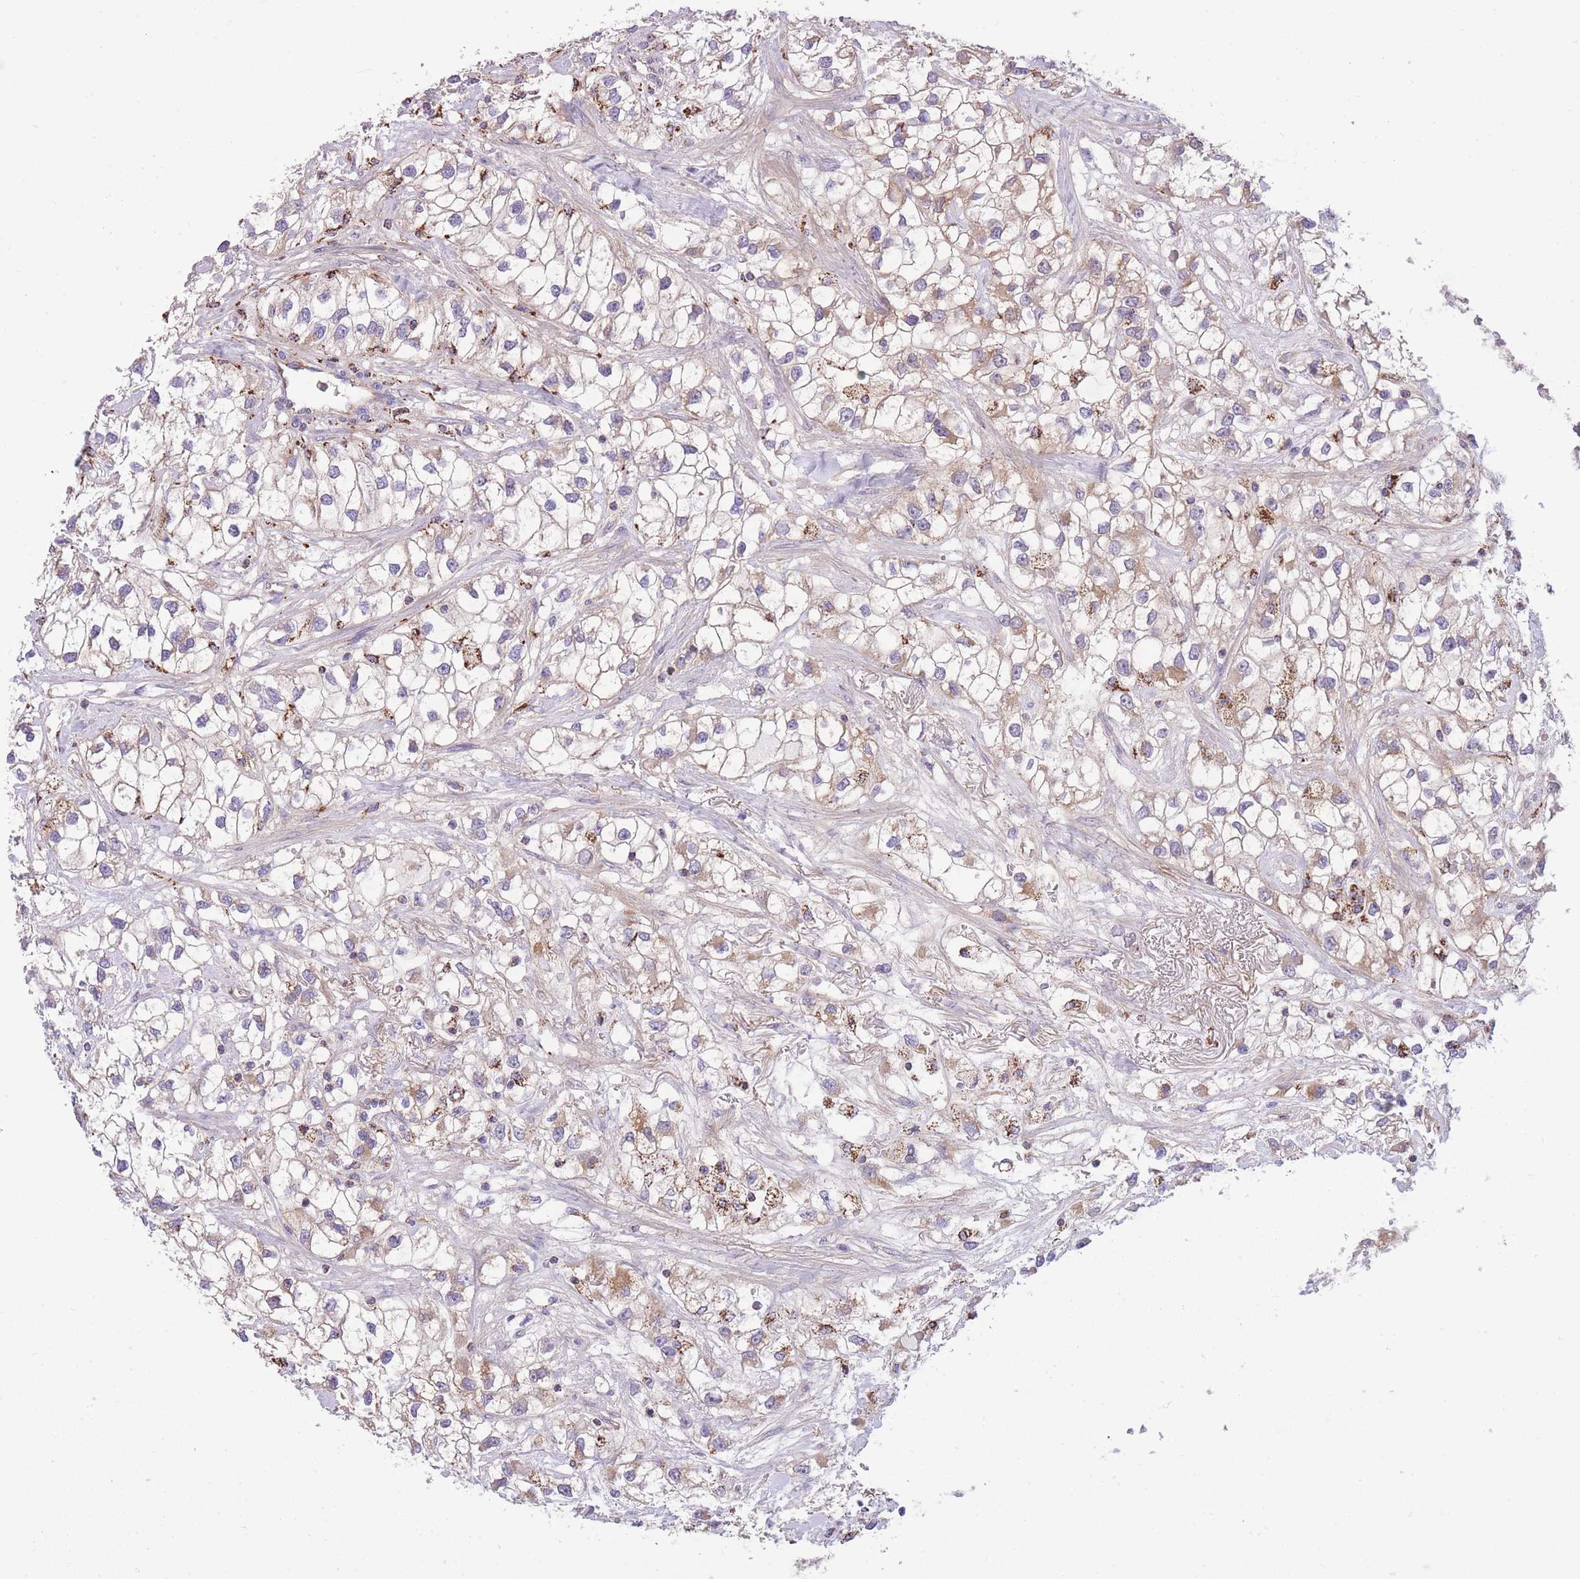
{"staining": {"intensity": "weak", "quantity": "<25%", "location": "cytoplasmic/membranous"}, "tissue": "renal cancer", "cell_type": "Tumor cells", "image_type": "cancer", "snomed": [{"axis": "morphology", "description": "Adenocarcinoma, NOS"}, {"axis": "topography", "description": "Kidney"}], "caption": "IHC image of neoplastic tissue: renal cancer (adenocarcinoma) stained with DAB (3,3'-diaminobenzidine) displays no significant protein staining in tumor cells.", "gene": "ST3GAL3", "patient": {"sex": "male", "age": 59}}